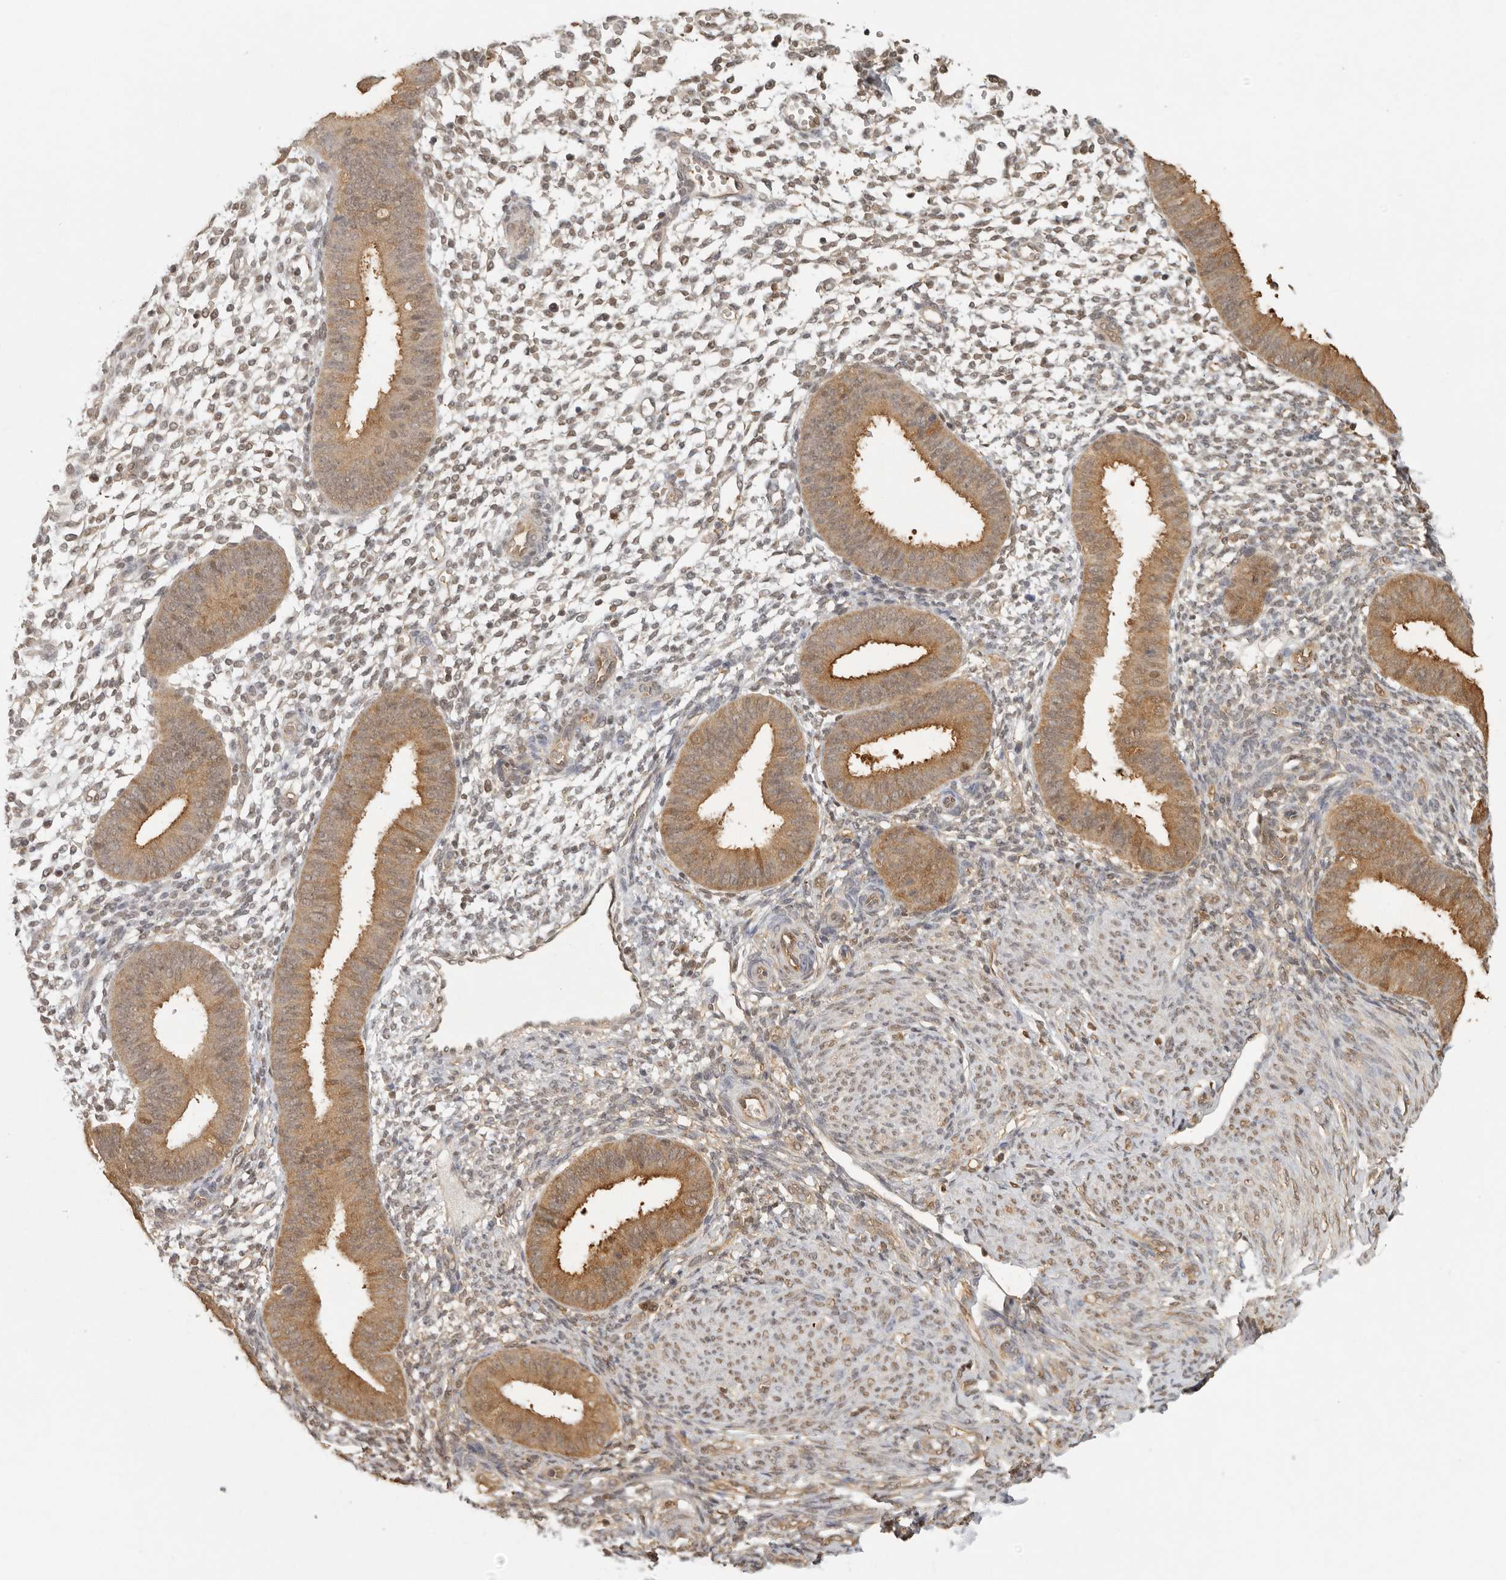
{"staining": {"intensity": "moderate", "quantity": "<25%", "location": "cytoplasmic/membranous,nuclear"}, "tissue": "endometrium", "cell_type": "Cells in endometrial stroma", "image_type": "normal", "snomed": [{"axis": "morphology", "description": "Normal tissue, NOS"}, {"axis": "topography", "description": "Uterus"}, {"axis": "topography", "description": "Endometrium"}], "caption": "Cells in endometrial stroma show moderate cytoplasmic/membranous,nuclear staining in approximately <25% of cells in normal endometrium.", "gene": "PSMA5", "patient": {"sex": "female", "age": 48}}